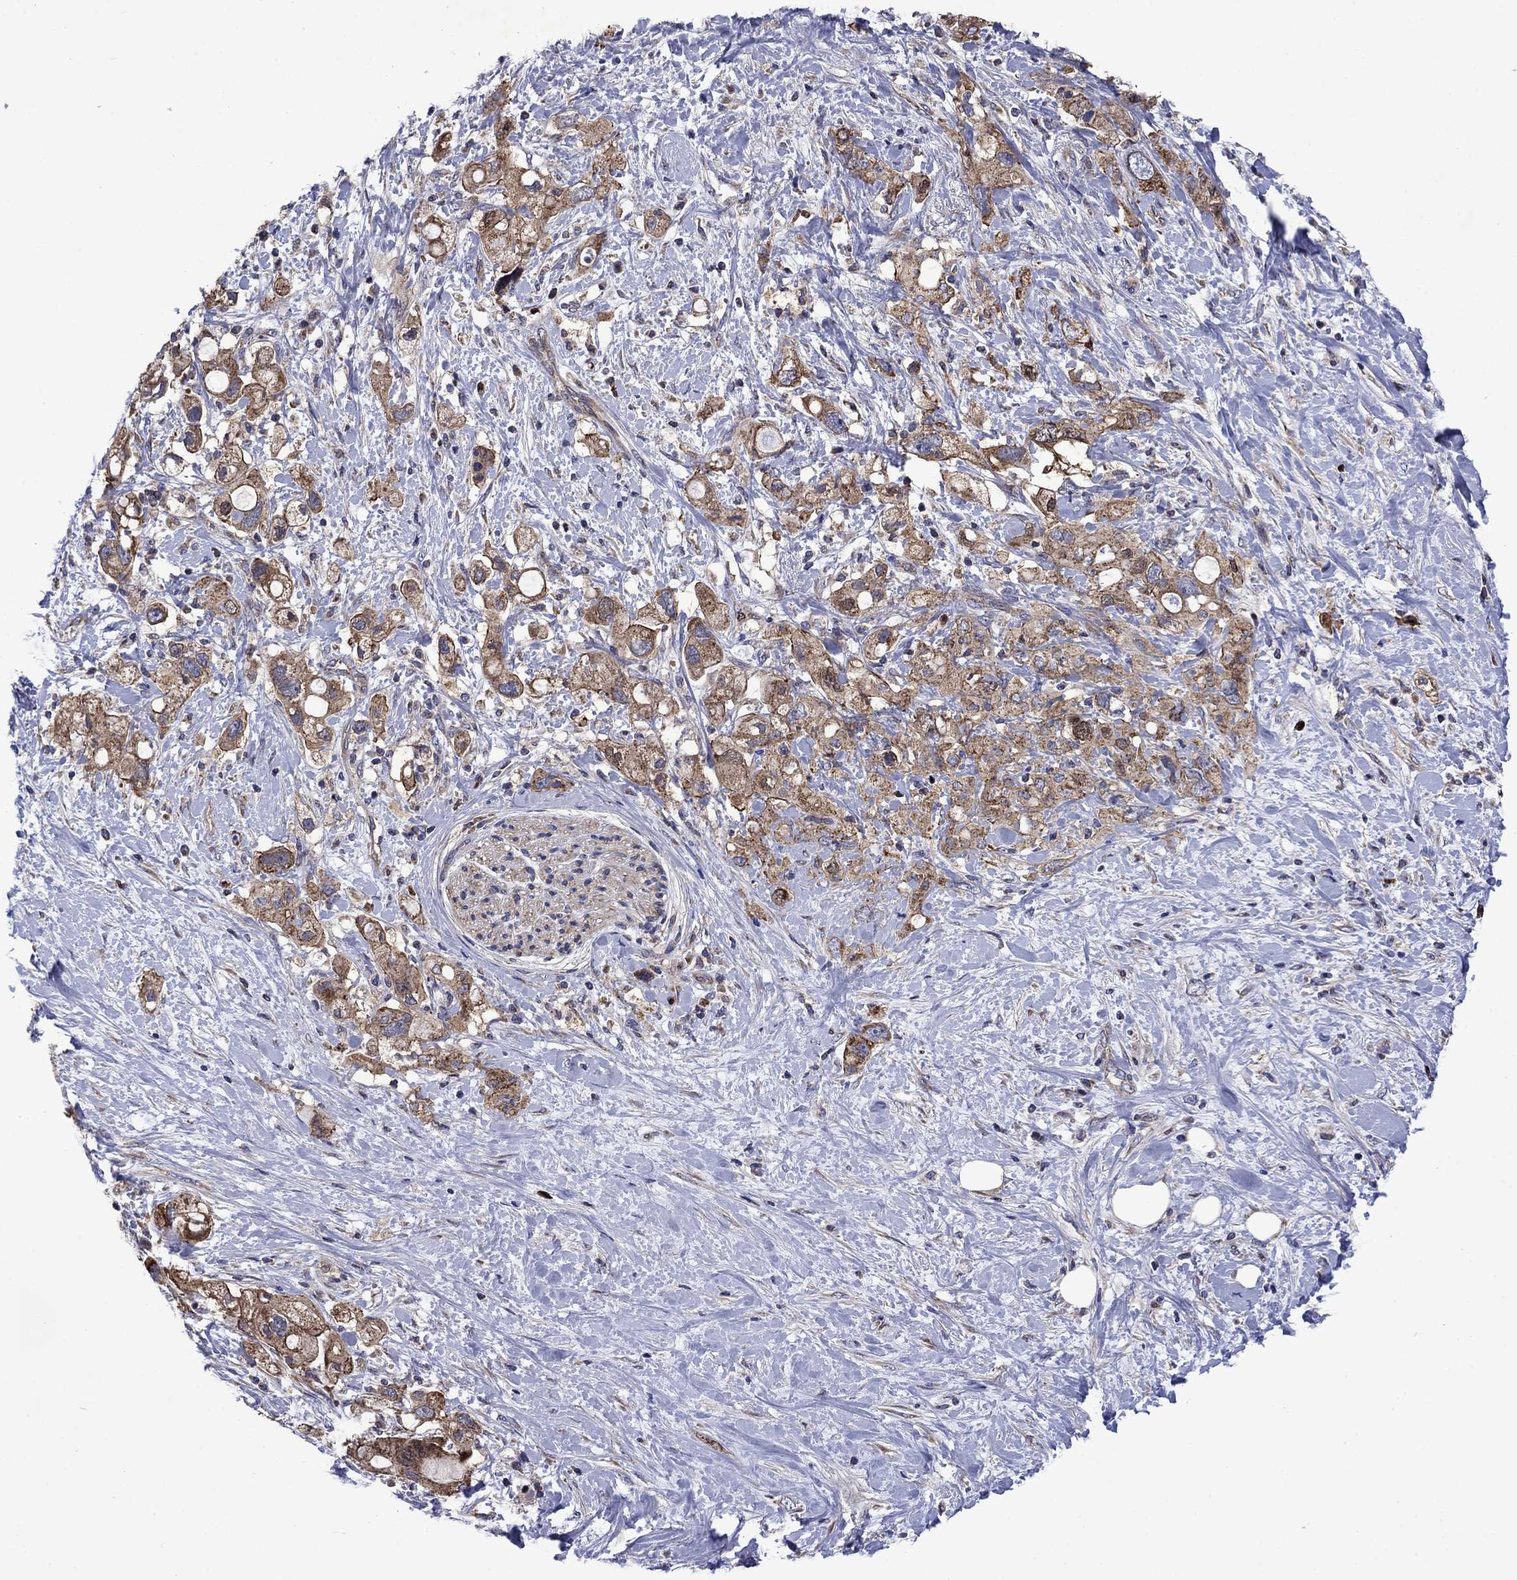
{"staining": {"intensity": "moderate", "quantity": ">75%", "location": "cytoplasmic/membranous"}, "tissue": "pancreatic cancer", "cell_type": "Tumor cells", "image_type": "cancer", "snomed": [{"axis": "morphology", "description": "Adenocarcinoma, NOS"}, {"axis": "topography", "description": "Pancreas"}], "caption": "Moderate cytoplasmic/membranous positivity is present in approximately >75% of tumor cells in pancreatic cancer. (Stains: DAB (3,3'-diaminobenzidine) in brown, nuclei in blue, Microscopy: brightfield microscopy at high magnification).", "gene": "KIF22", "patient": {"sex": "female", "age": 56}}